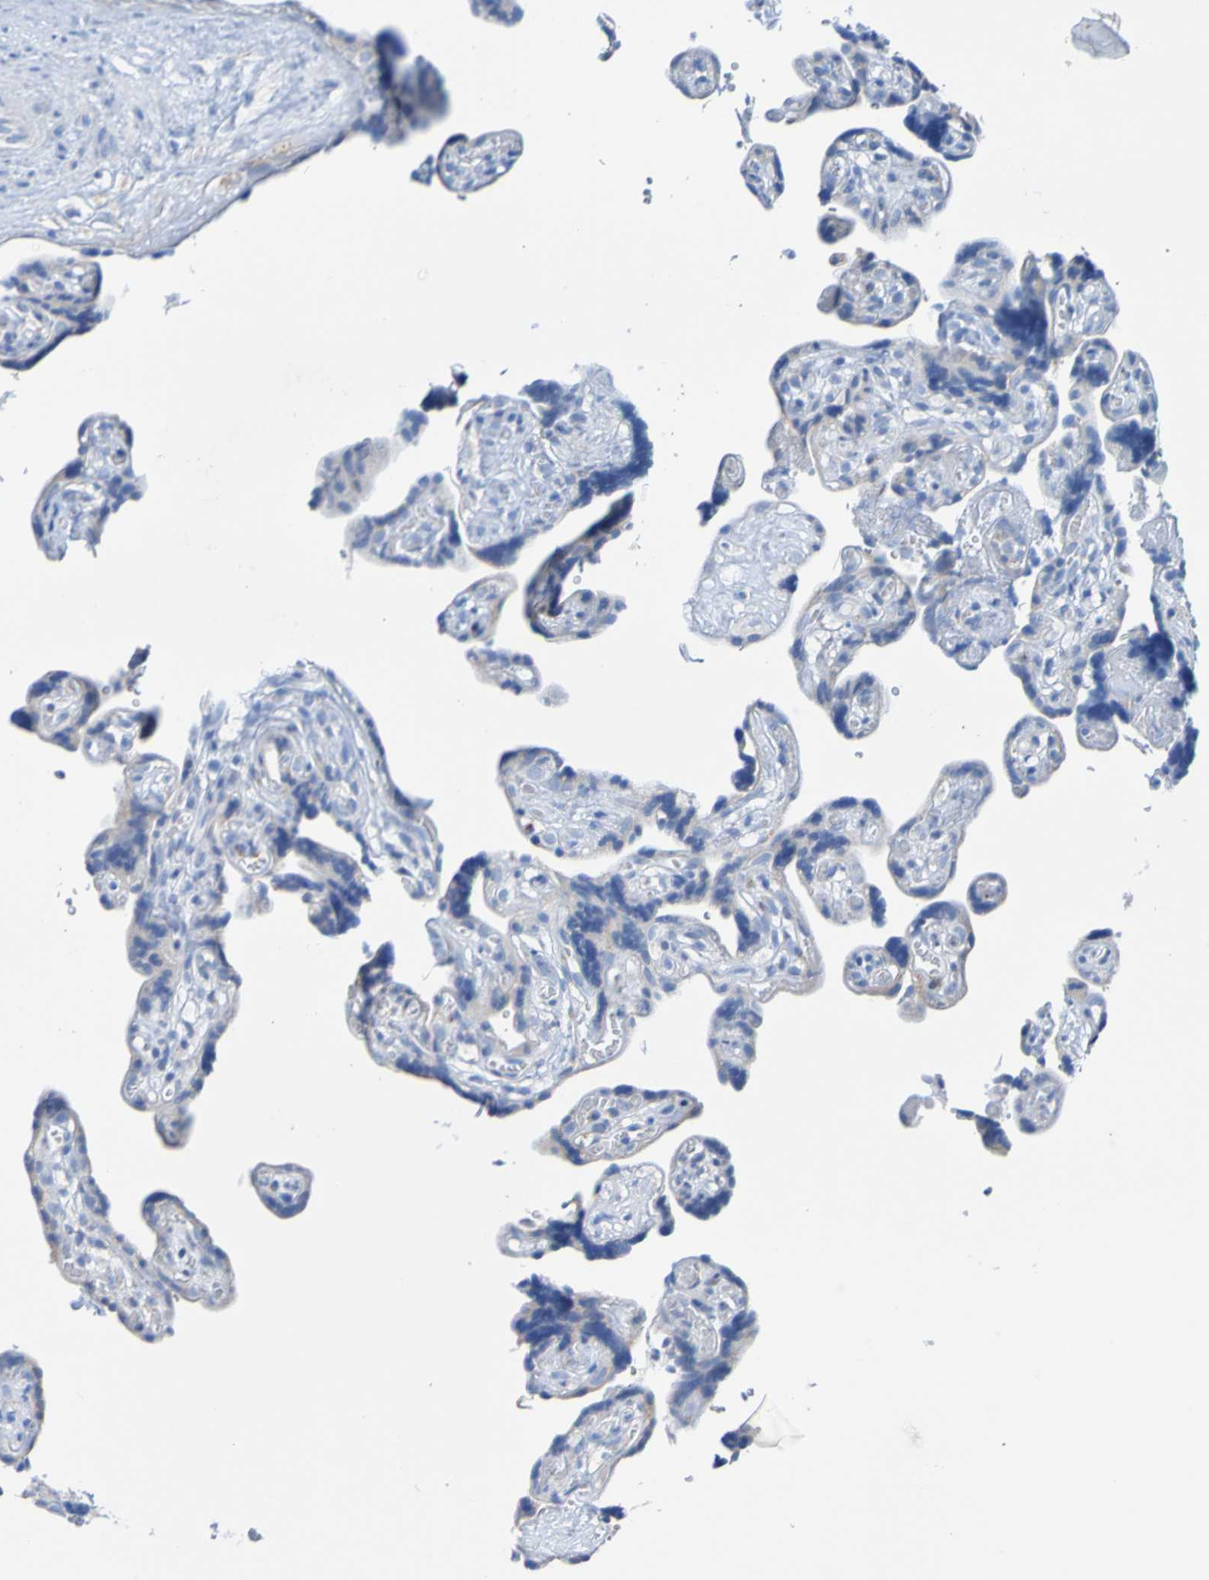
{"staining": {"intensity": "weak", "quantity": ">75%", "location": "cytoplasmic/membranous"}, "tissue": "placenta", "cell_type": "Decidual cells", "image_type": "normal", "snomed": [{"axis": "morphology", "description": "Normal tissue, NOS"}, {"axis": "topography", "description": "Placenta"}], "caption": "The micrograph shows staining of unremarkable placenta, revealing weak cytoplasmic/membranous protein expression (brown color) within decidual cells. (DAB (3,3'-diaminobenzidine) IHC with brightfield microscopy, high magnification).", "gene": "ACMSD", "patient": {"sex": "female", "age": 30}}